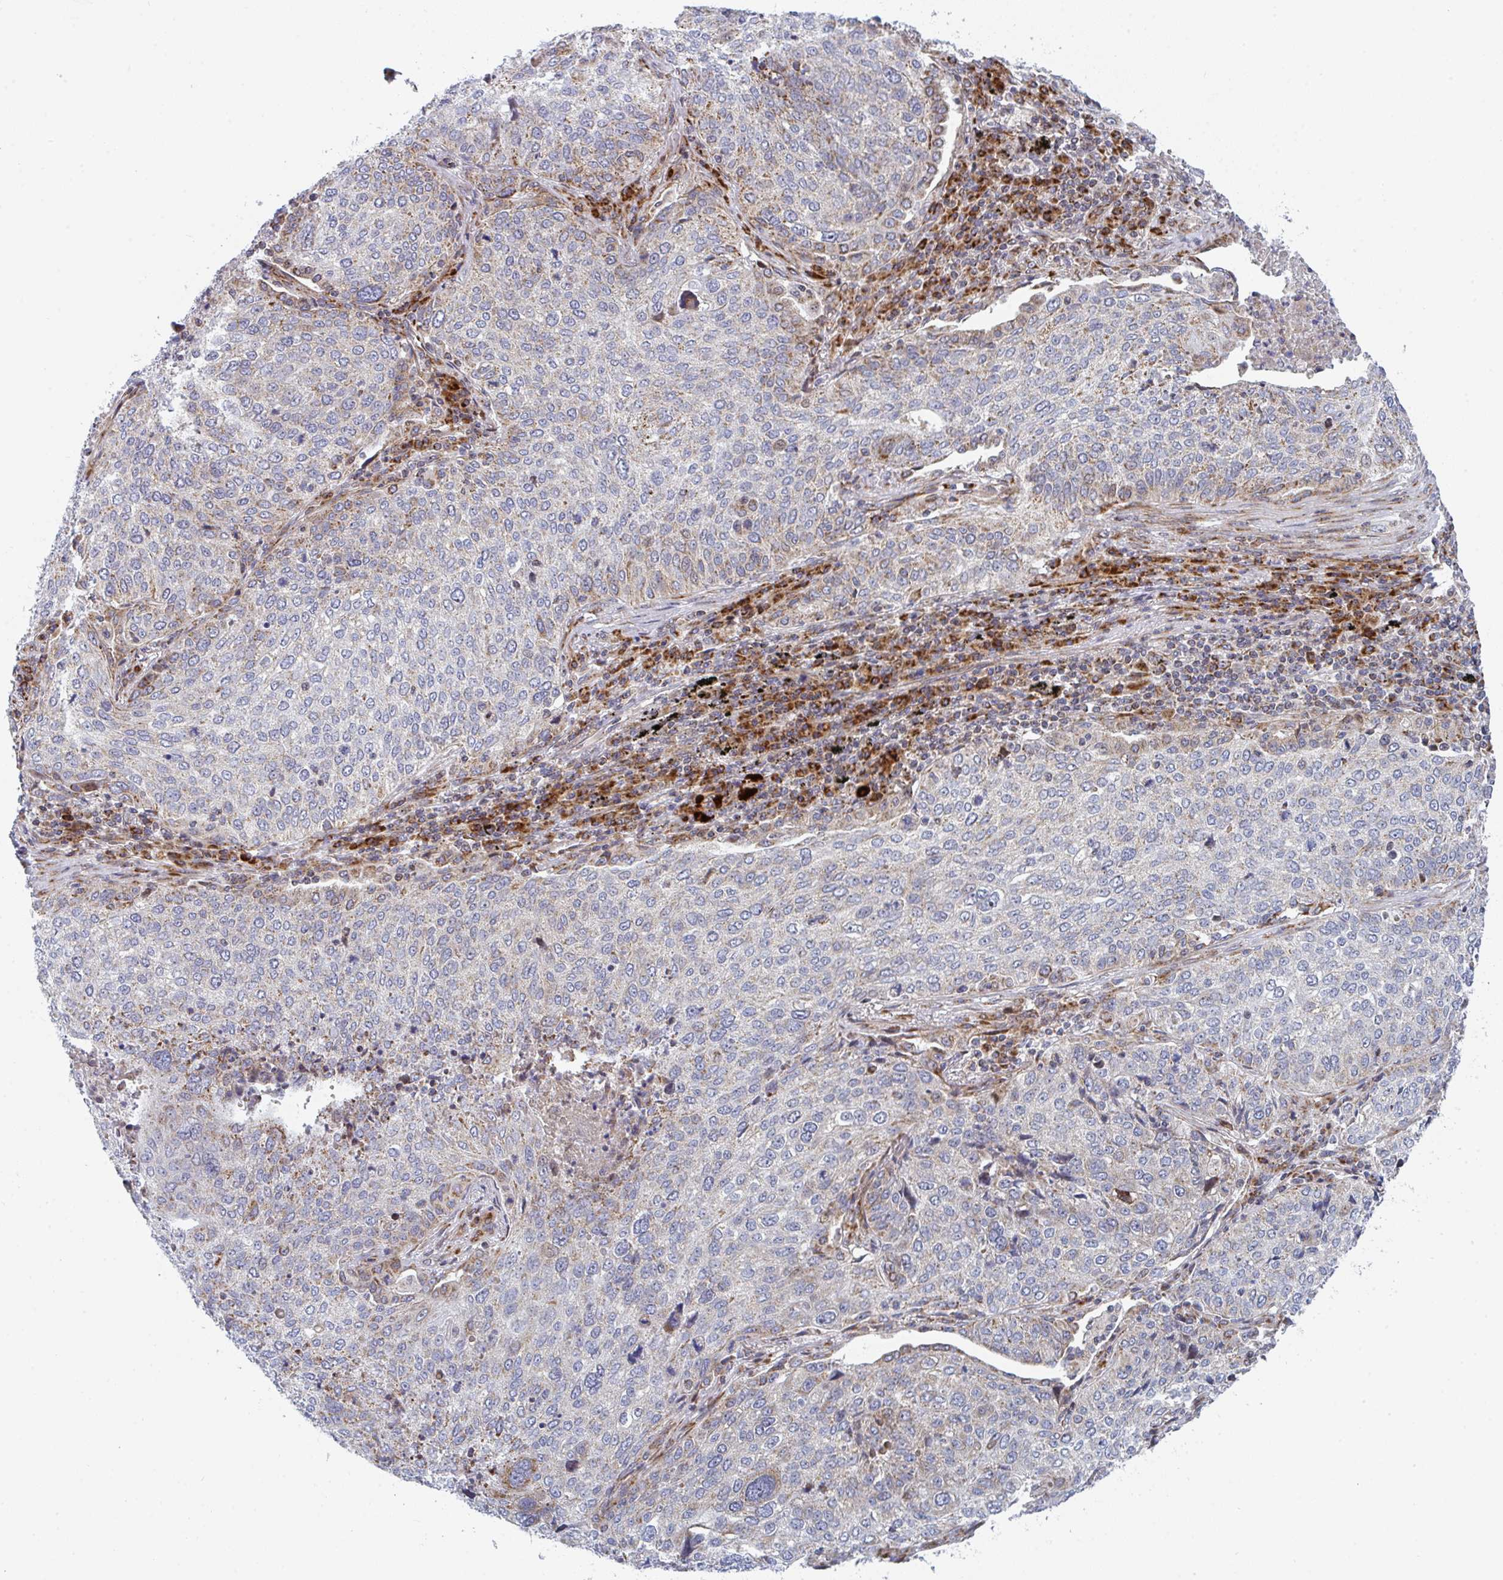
{"staining": {"intensity": "weak", "quantity": "25%-75%", "location": "cytoplasmic/membranous"}, "tissue": "lung cancer", "cell_type": "Tumor cells", "image_type": "cancer", "snomed": [{"axis": "morphology", "description": "Squamous cell carcinoma, NOS"}, {"axis": "topography", "description": "Lung"}], "caption": "Weak cytoplasmic/membranous staining for a protein is identified in about 25%-75% of tumor cells of lung cancer using immunohistochemistry (IHC).", "gene": "PRKCH", "patient": {"sex": "male", "age": 63}}